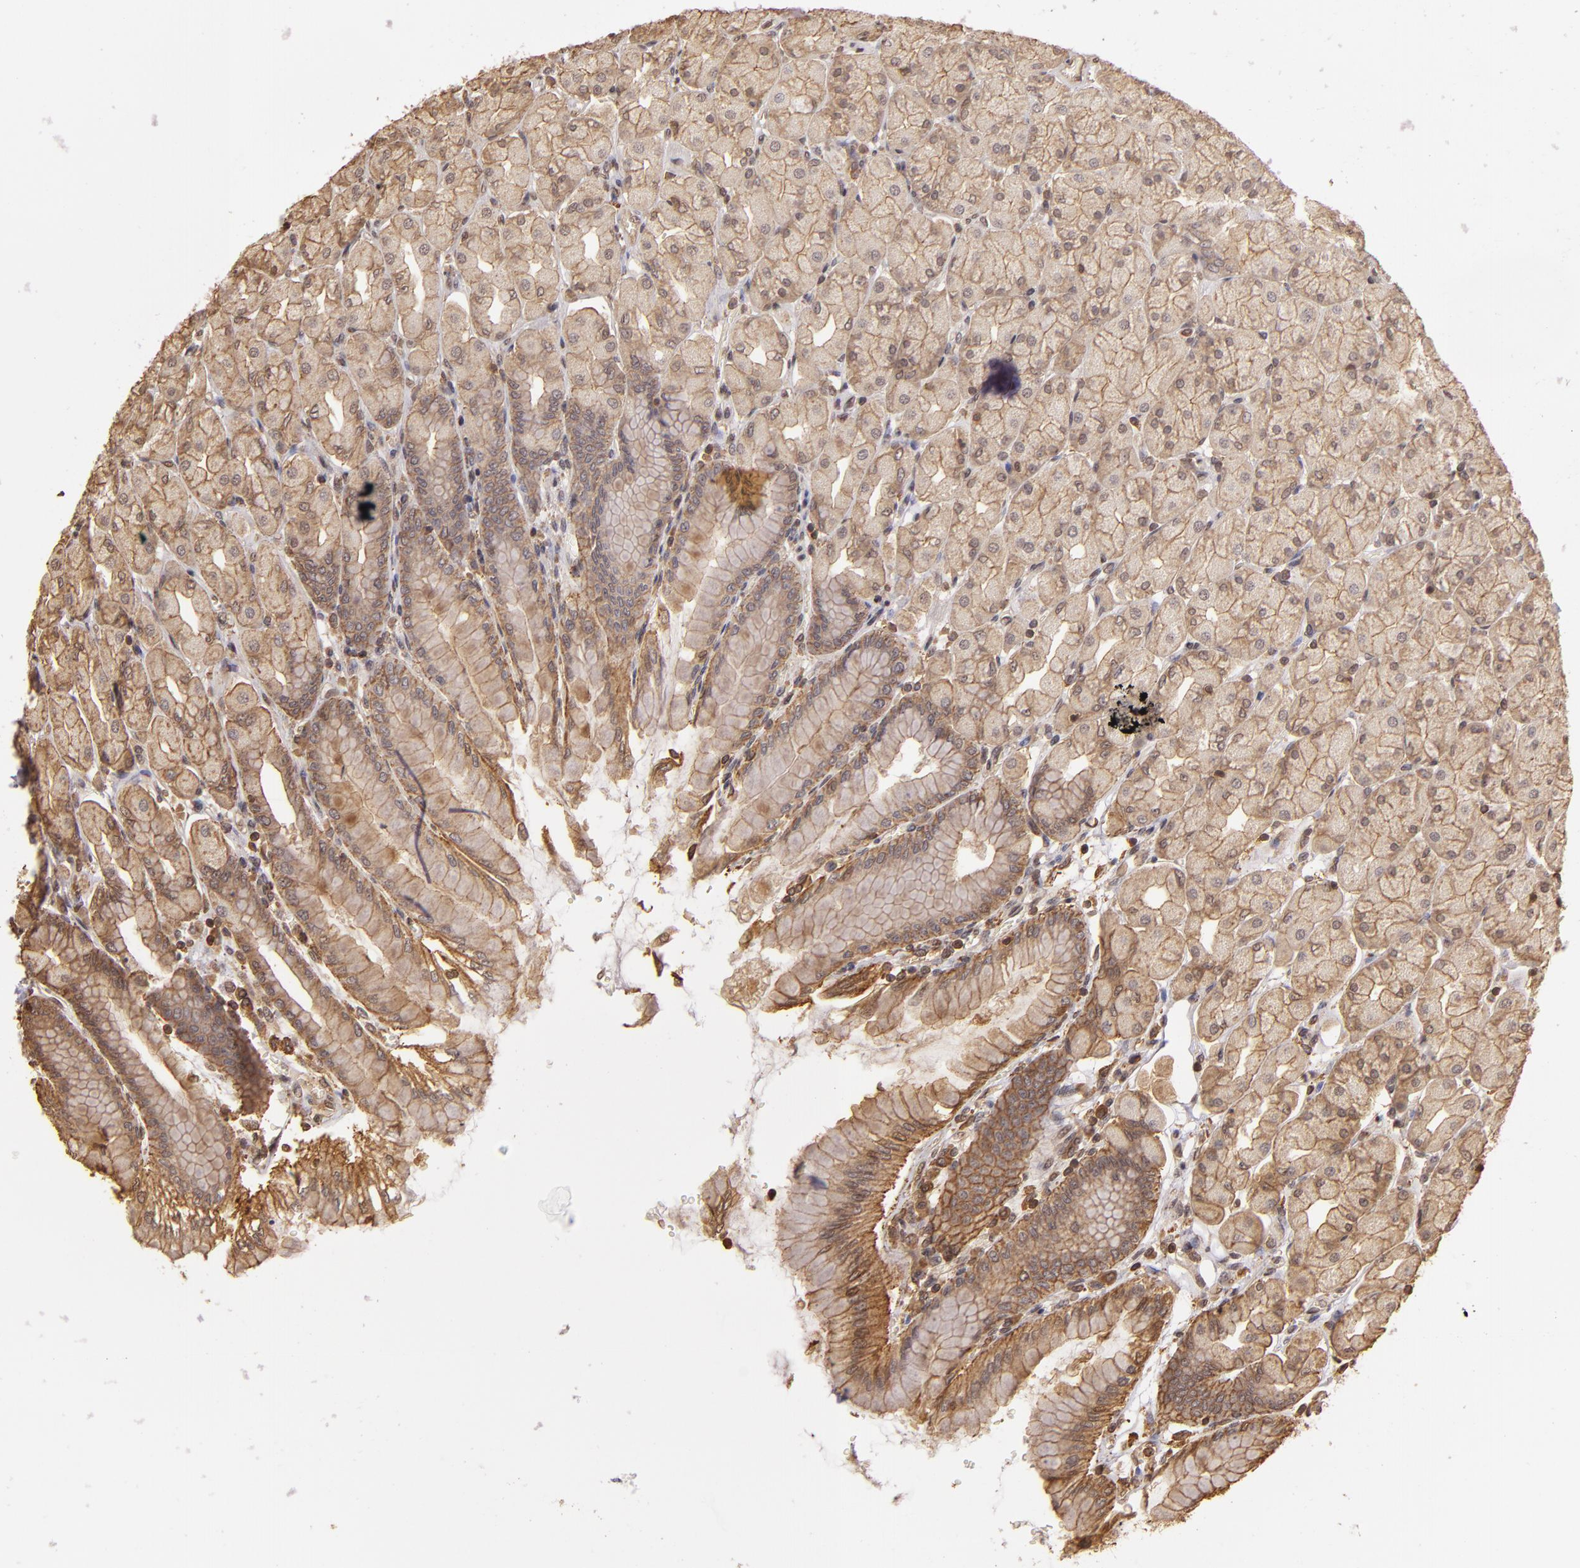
{"staining": {"intensity": "weak", "quantity": "25%-75%", "location": "cytoplasmic/membranous,nuclear"}, "tissue": "stomach", "cell_type": "Glandular cells", "image_type": "normal", "snomed": [{"axis": "morphology", "description": "Normal tissue, NOS"}, {"axis": "topography", "description": "Stomach, upper"}], "caption": "DAB (3,3'-diaminobenzidine) immunohistochemical staining of benign stomach demonstrates weak cytoplasmic/membranous,nuclear protein positivity in approximately 25%-75% of glandular cells.", "gene": "ARPC2", "patient": {"sex": "female", "age": 56}}